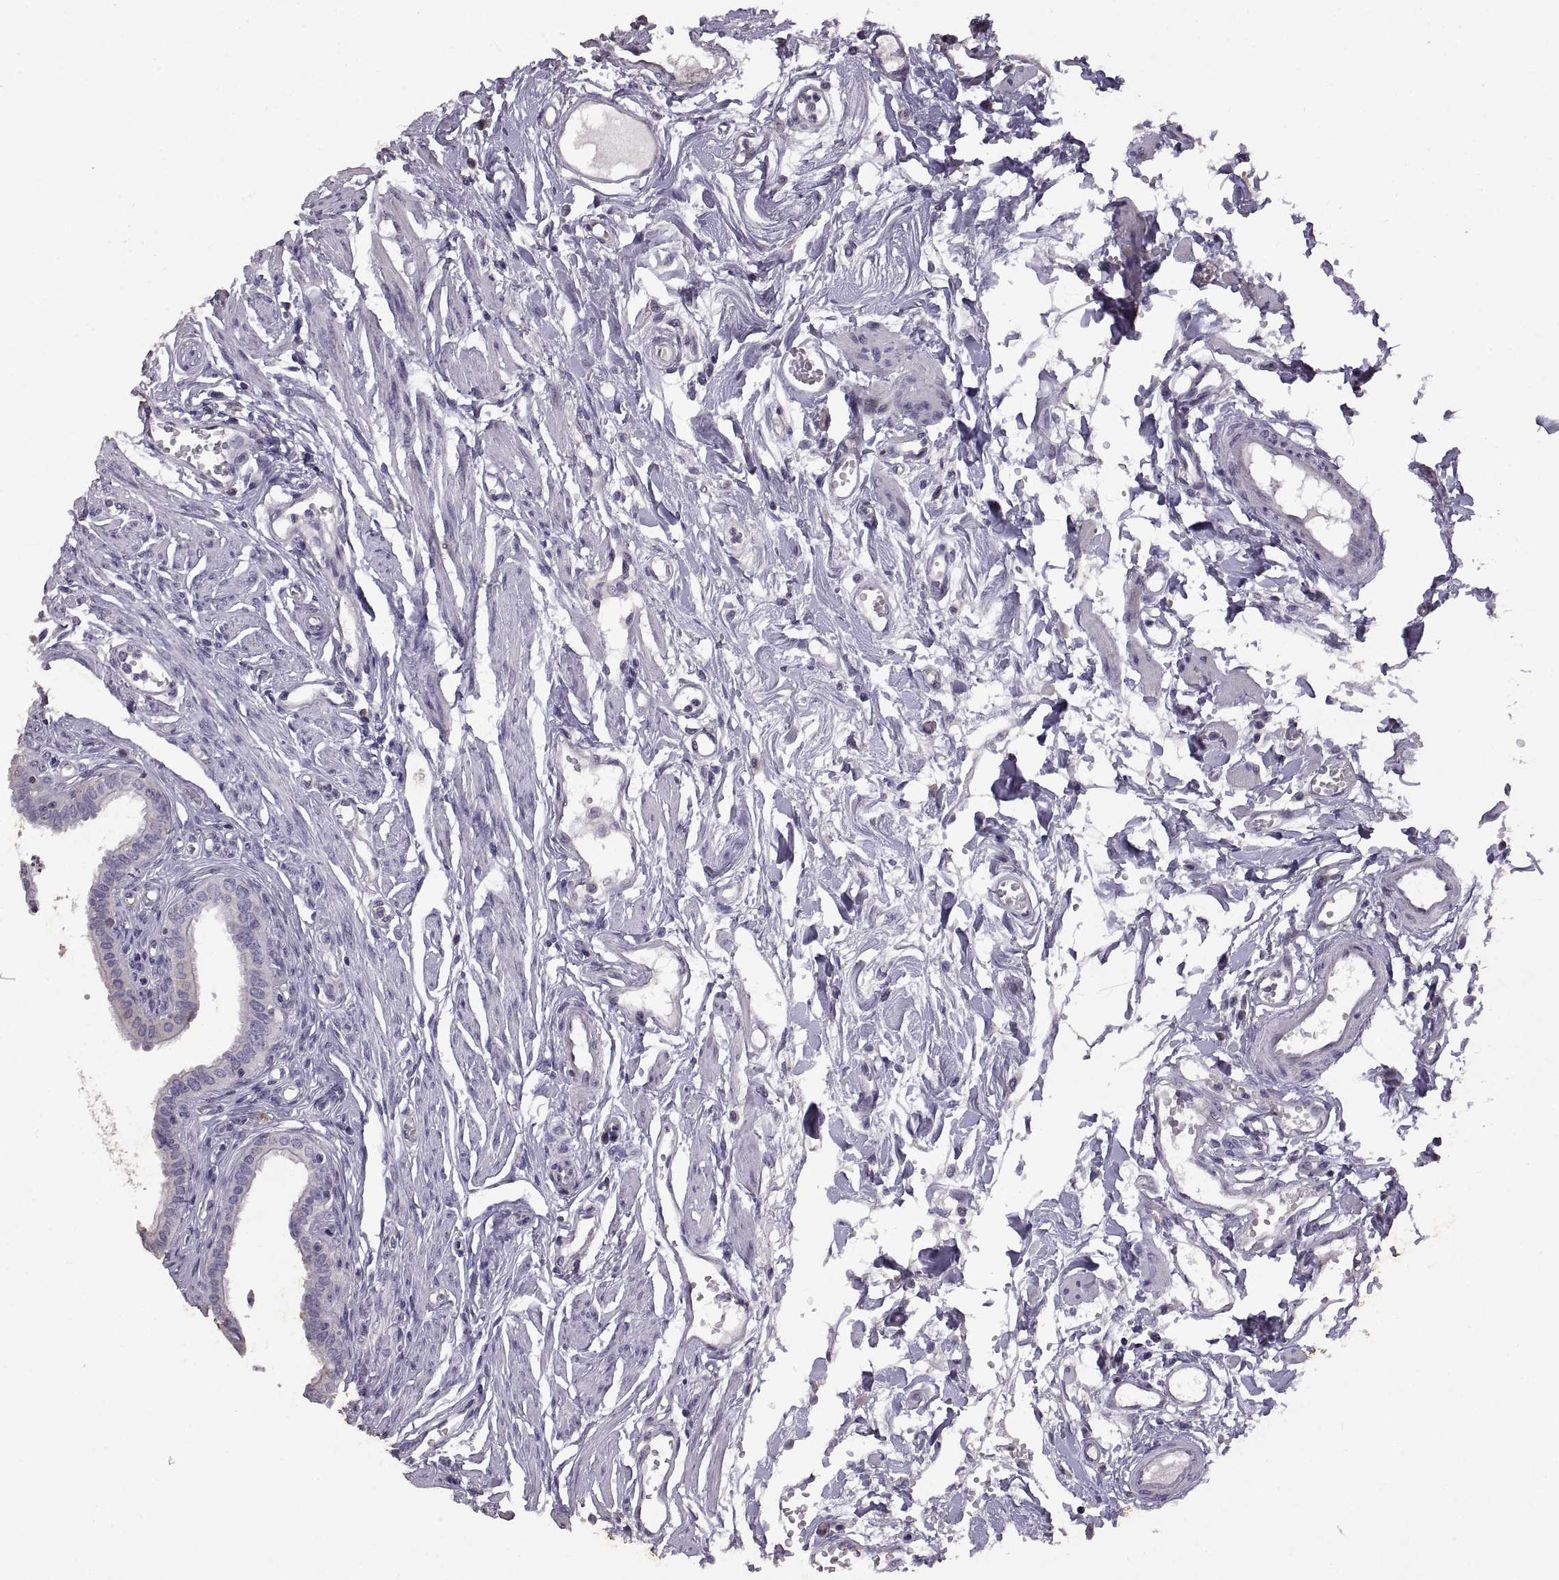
{"staining": {"intensity": "negative", "quantity": "none", "location": "none"}, "tissue": "fallopian tube", "cell_type": "Glandular cells", "image_type": "normal", "snomed": [{"axis": "morphology", "description": "Normal tissue, NOS"}, {"axis": "morphology", "description": "Carcinoma, endometroid"}, {"axis": "topography", "description": "Fallopian tube"}, {"axis": "topography", "description": "Ovary"}], "caption": "Immunohistochemistry (IHC) of unremarkable human fallopian tube demonstrates no expression in glandular cells. (Immunohistochemistry (IHC), brightfield microscopy, high magnification).", "gene": "DEFB136", "patient": {"sex": "female", "age": 42}}